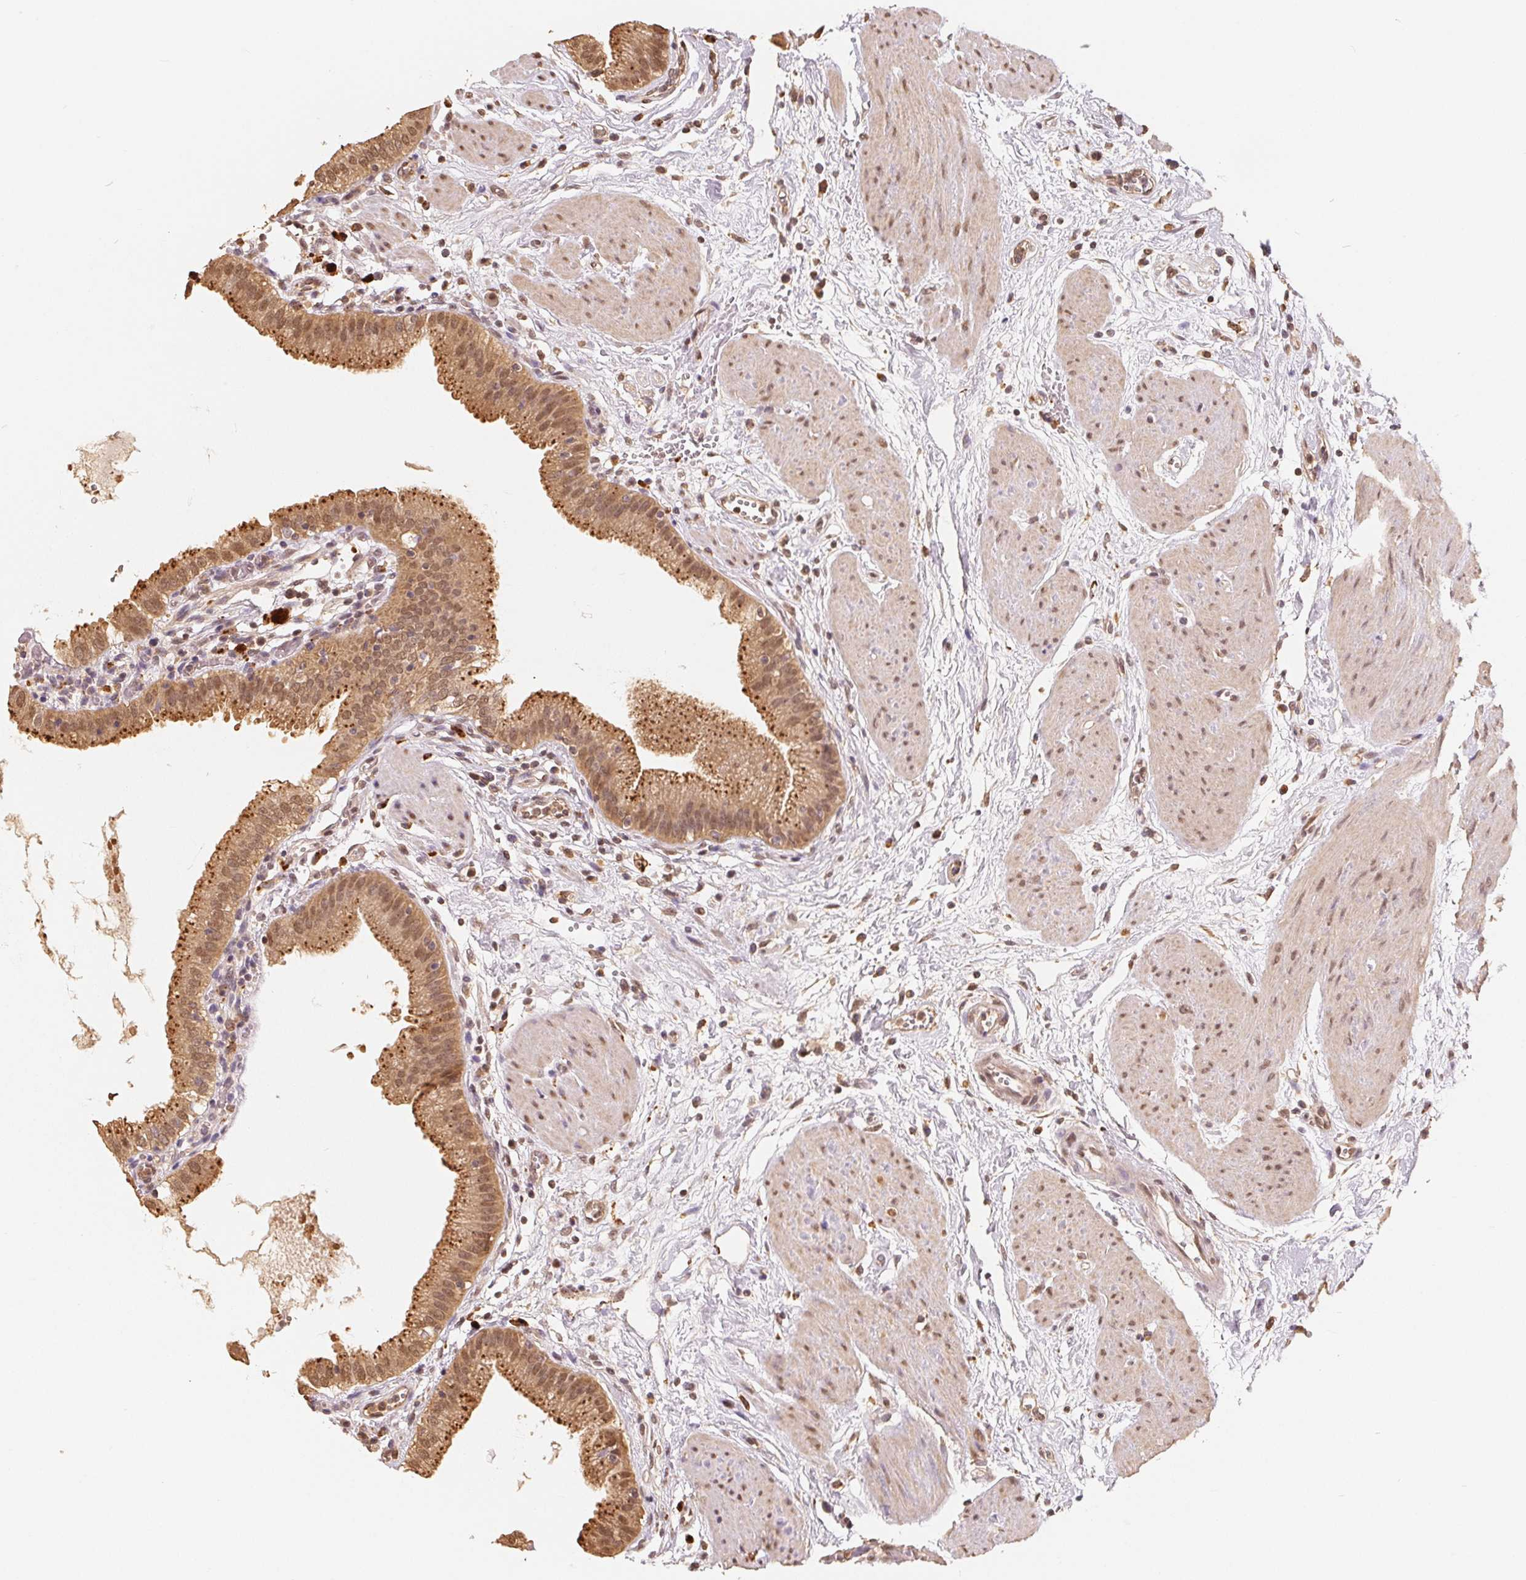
{"staining": {"intensity": "moderate", "quantity": ">75%", "location": "cytoplasmic/membranous,nuclear"}, "tissue": "gallbladder", "cell_type": "Glandular cells", "image_type": "normal", "snomed": [{"axis": "morphology", "description": "Normal tissue, NOS"}, {"axis": "topography", "description": "Gallbladder"}], "caption": "This is an image of immunohistochemistry staining of unremarkable gallbladder, which shows moderate expression in the cytoplasmic/membranous,nuclear of glandular cells.", "gene": "GUSB", "patient": {"sex": "female", "age": 65}}